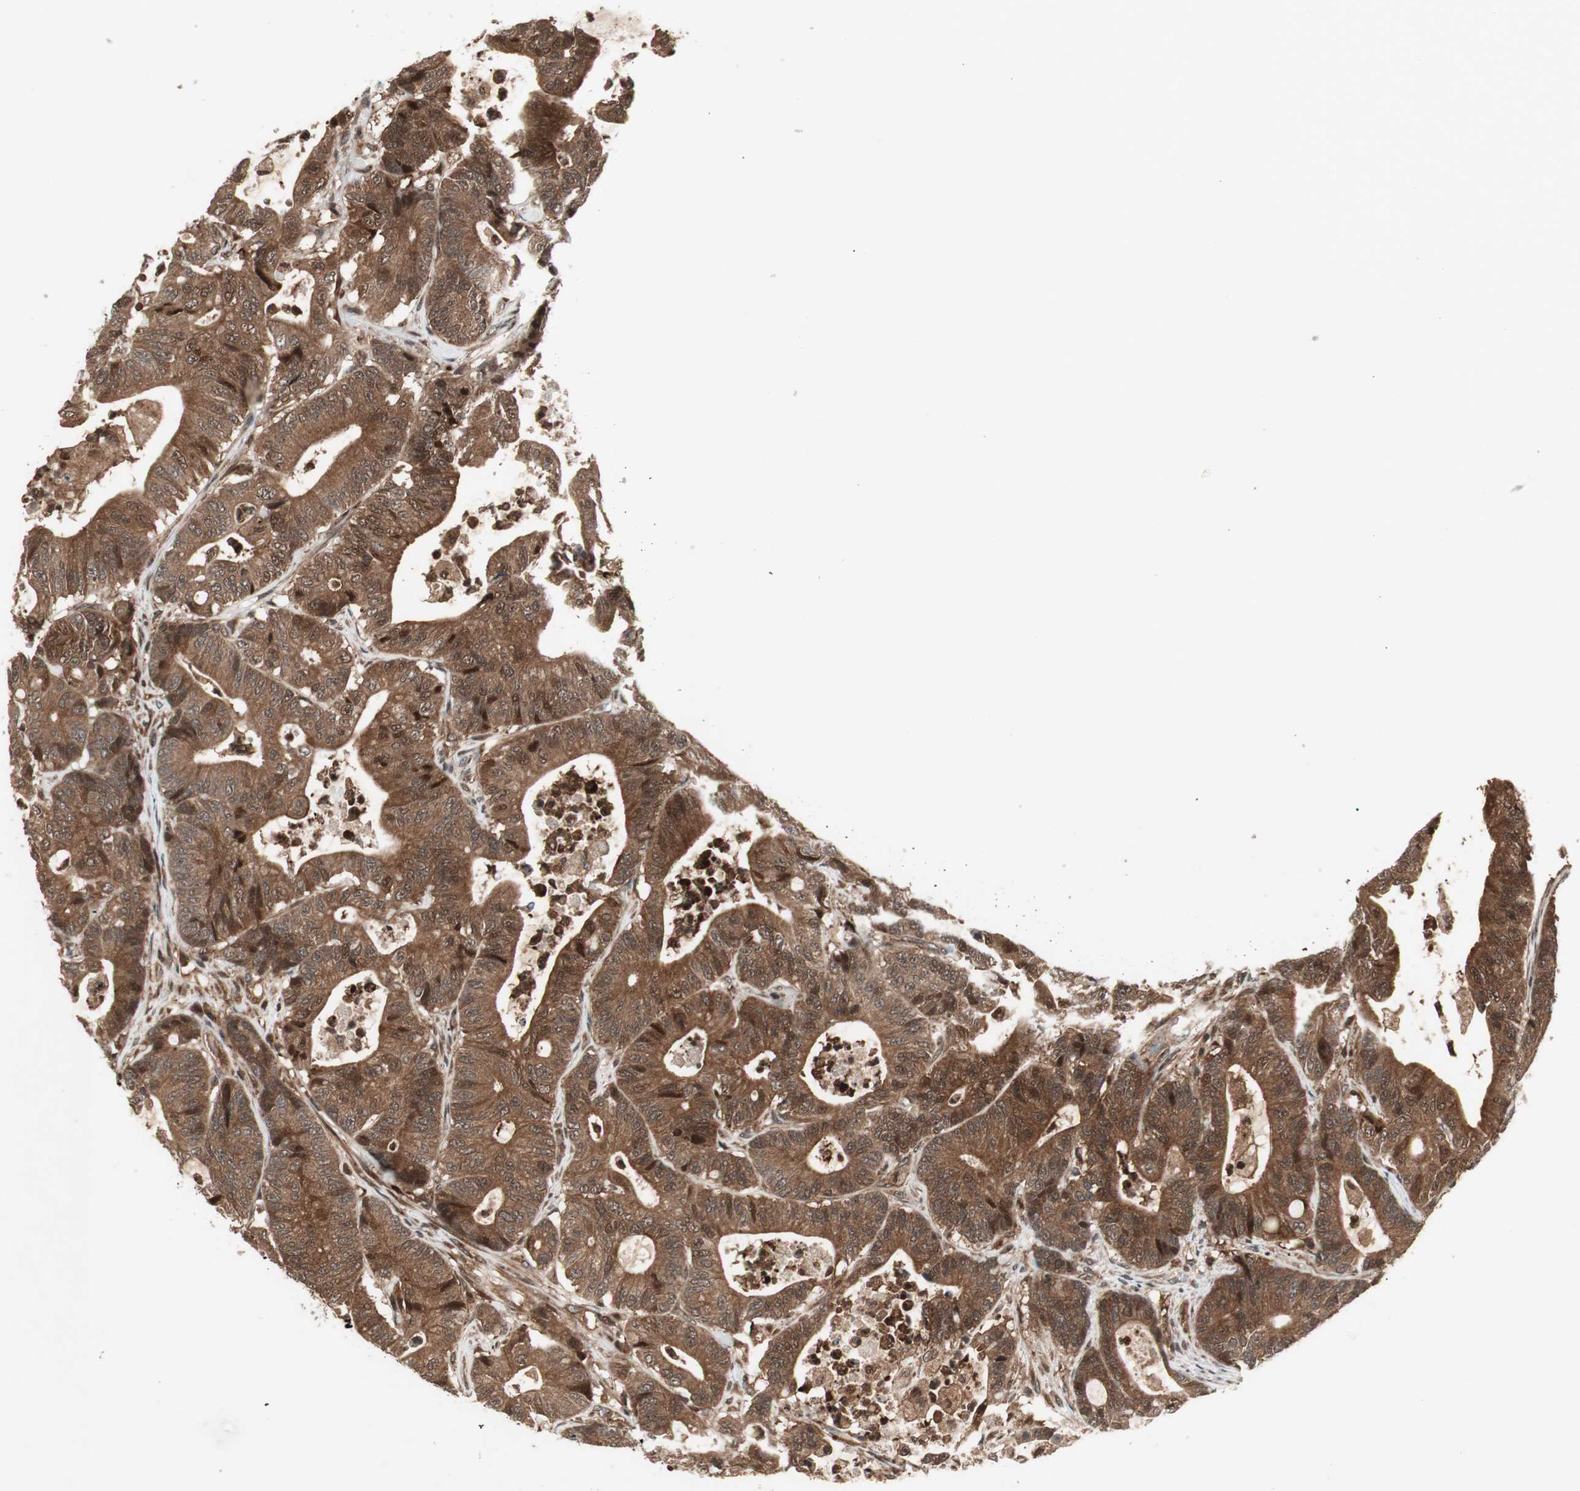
{"staining": {"intensity": "strong", "quantity": ">75%", "location": "cytoplasmic/membranous"}, "tissue": "colorectal cancer", "cell_type": "Tumor cells", "image_type": "cancer", "snomed": [{"axis": "morphology", "description": "Adenocarcinoma, NOS"}, {"axis": "topography", "description": "Colon"}], "caption": "Immunohistochemistry (IHC) histopathology image of adenocarcinoma (colorectal) stained for a protein (brown), which demonstrates high levels of strong cytoplasmic/membranous expression in about >75% of tumor cells.", "gene": "PRKG2", "patient": {"sex": "female", "age": 84}}